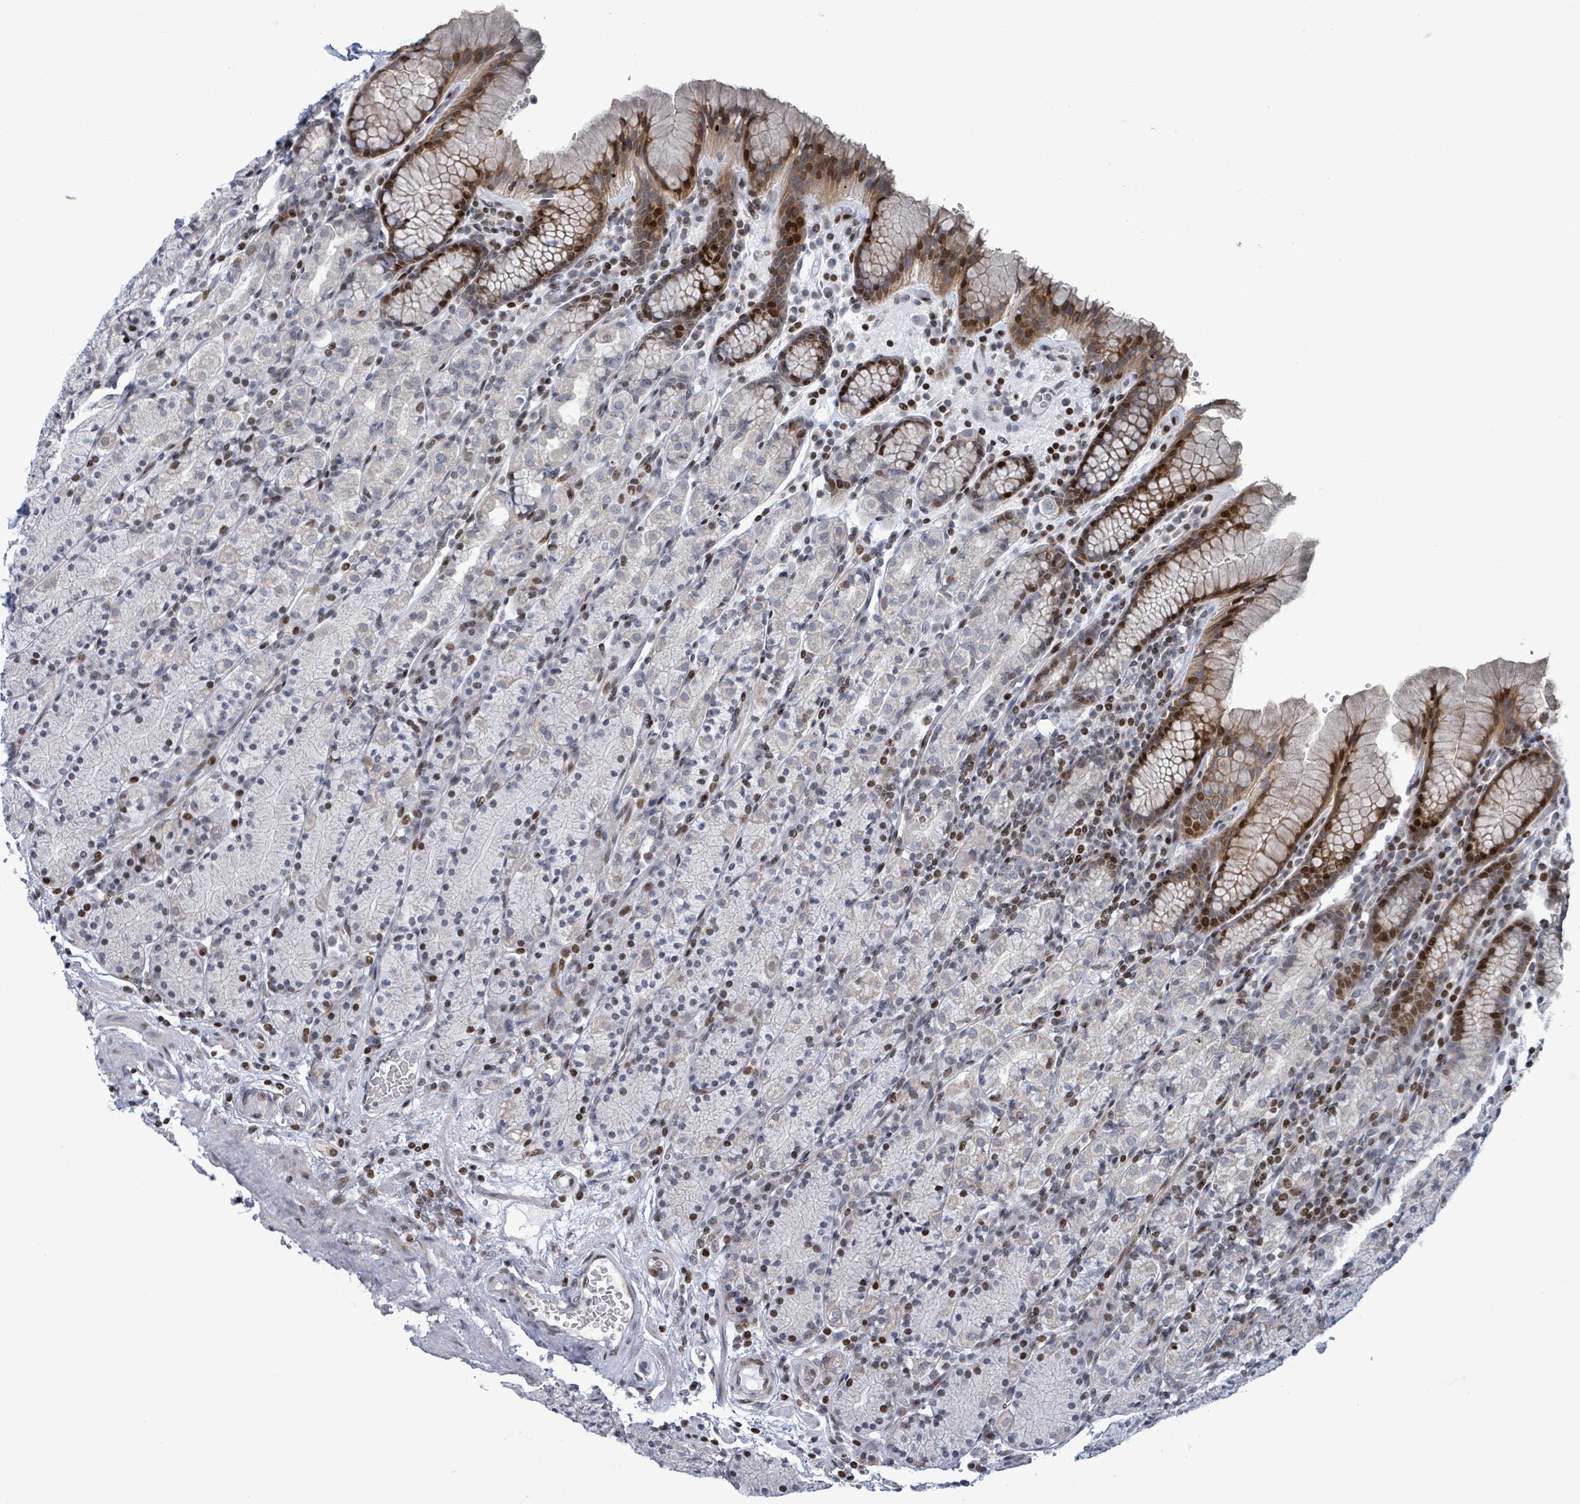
{"staining": {"intensity": "strong", "quantity": "25%-75%", "location": "cytoplasmic/membranous,nuclear"}, "tissue": "stomach", "cell_type": "Glandular cells", "image_type": "normal", "snomed": [{"axis": "morphology", "description": "Normal tissue, NOS"}, {"axis": "topography", "description": "Stomach, upper"}, {"axis": "topography", "description": "Stomach"}], "caption": "Strong cytoplasmic/membranous,nuclear protein positivity is identified in approximately 25%-75% of glandular cells in stomach. Nuclei are stained in blue.", "gene": "FNDC4", "patient": {"sex": "male", "age": 62}}